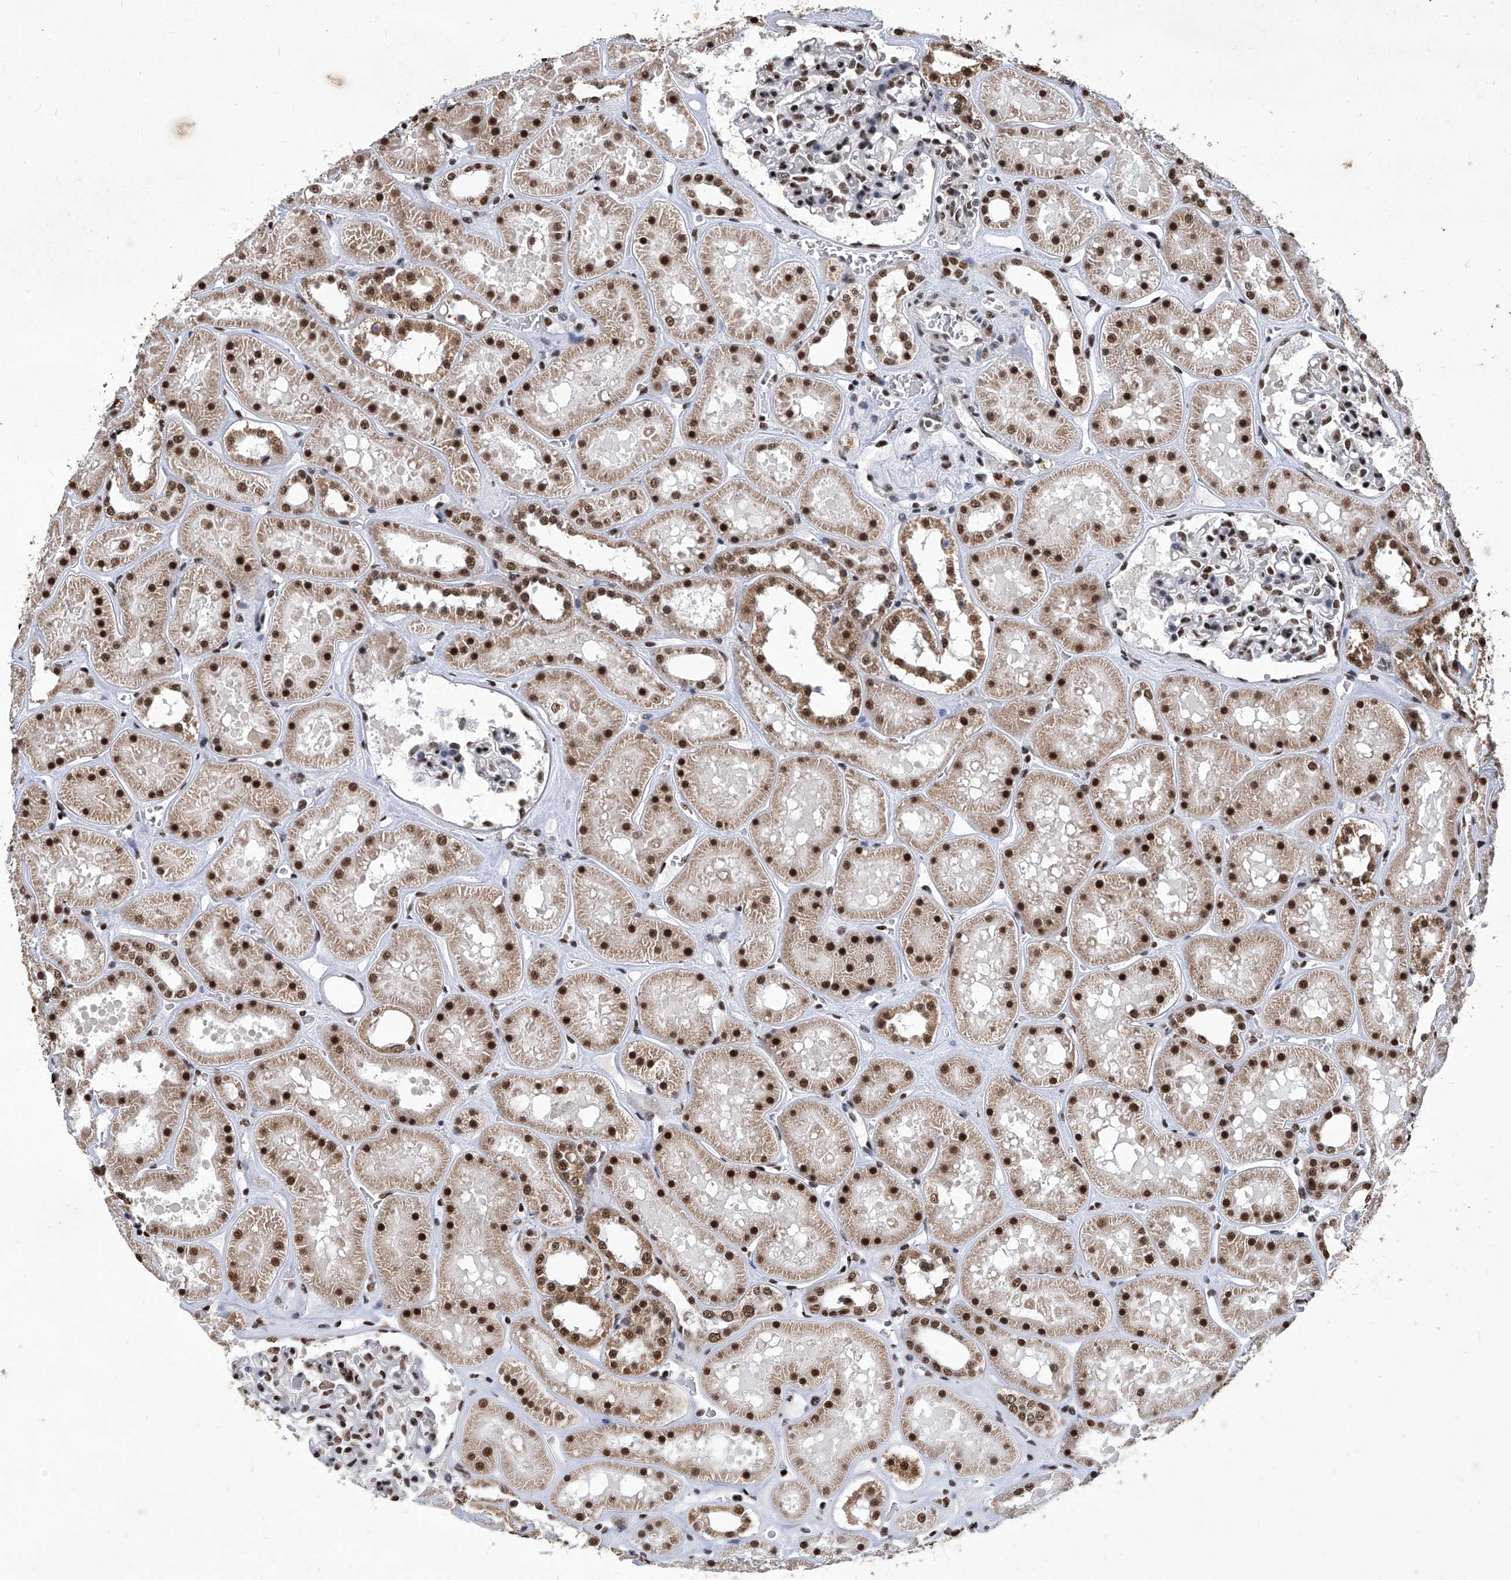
{"staining": {"intensity": "moderate", "quantity": ">75%", "location": "nuclear"}, "tissue": "kidney", "cell_type": "Cells in glomeruli", "image_type": "normal", "snomed": [{"axis": "morphology", "description": "Normal tissue, NOS"}, {"axis": "topography", "description": "Kidney"}], "caption": "DAB immunohistochemical staining of benign kidney shows moderate nuclear protein expression in approximately >75% of cells in glomeruli. Using DAB (3,3'-diaminobenzidine) (brown) and hematoxylin (blue) stains, captured at high magnification using brightfield microscopy.", "gene": "HBP1", "patient": {"sex": "female", "age": 41}}